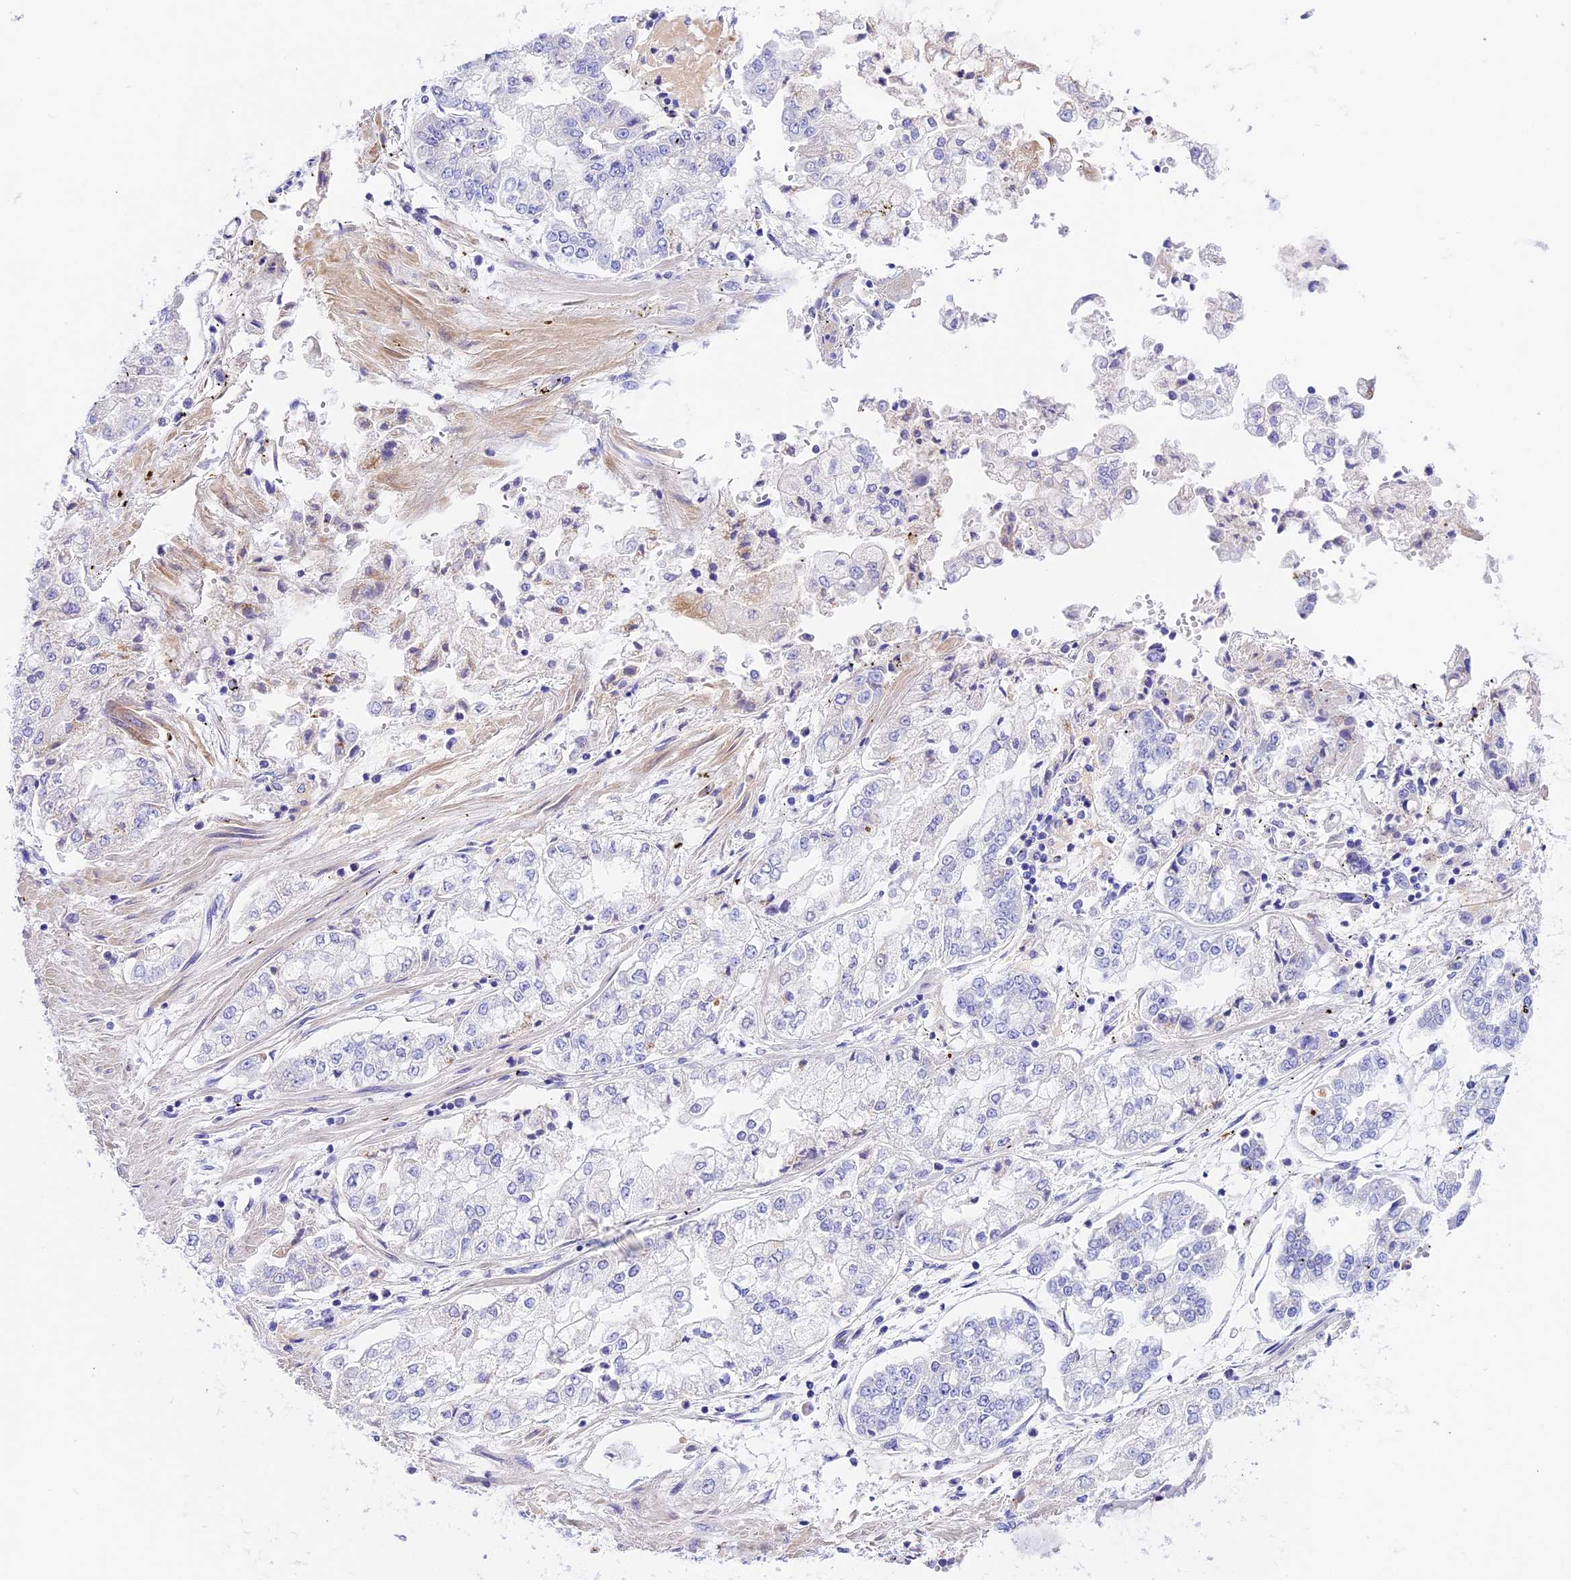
{"staining": {"intensity": "negative", "quantity": "none", "location": "none"}, "tissue": "stomach cancer", "cell_type": "Tumor cells", "image_type": "cancer", "snomed": [{"axis": "morphology", "description": "Adenocarcinoma, NOS"}, {"axis": "topography", "description": "Stomach"}], "caption": "Protein analysis of adenocarcinoma (stomach) displays no significant positivity in tumor cells. The staining is performed using DAB (3,3'-diaminobenzidine) brown chromogen with nuclei counter-stained in using hematoxylin.", "gene": "PSG11", "patient": {"sex": "male", "age": 76}}